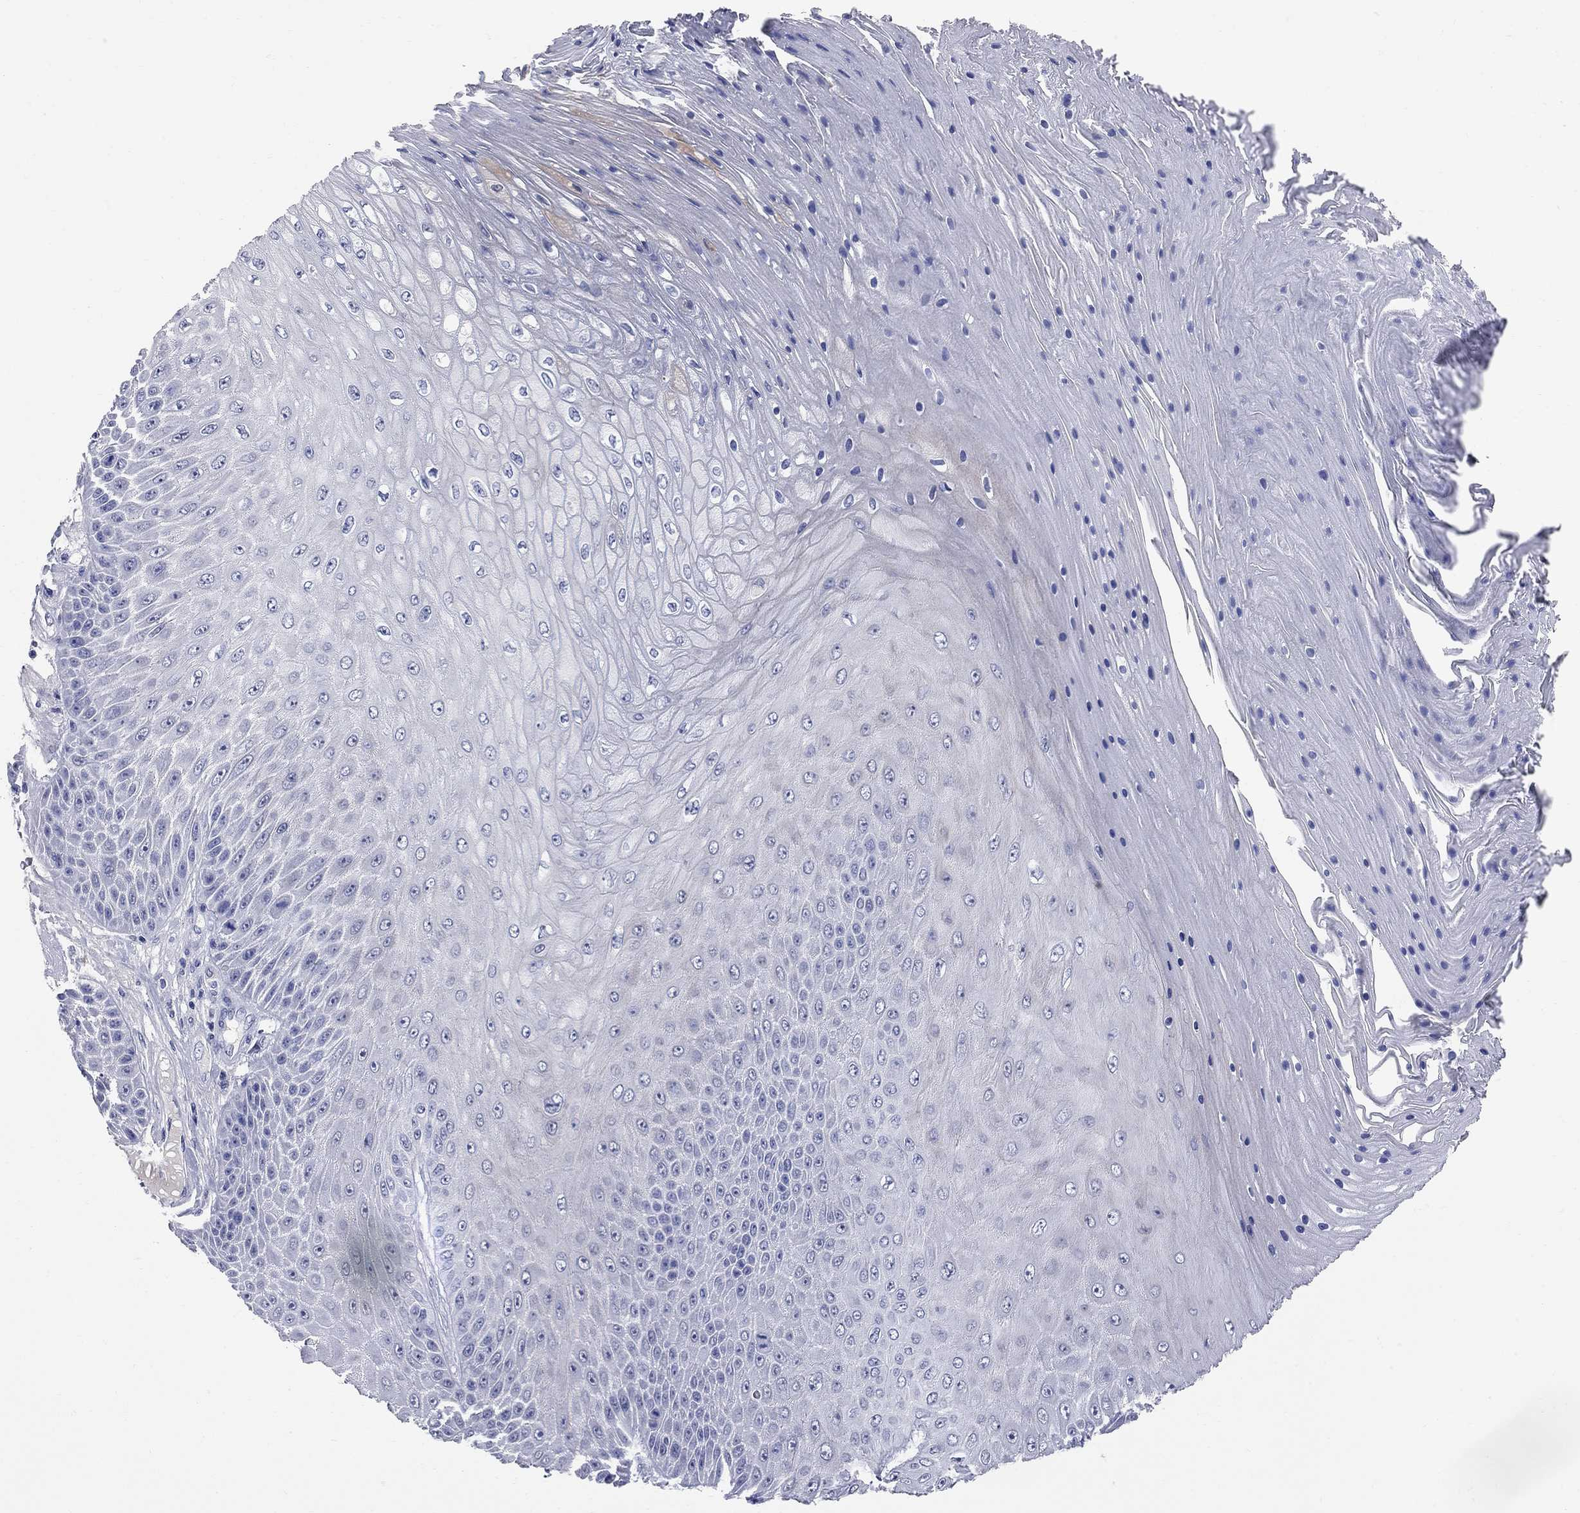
{"staining": {"intensity": "negative", "quantity": "none", "location": "none"}, "tissue": "skin cancer", "cell_type": "Tumor cells", "image_type": "cancer", "snomed": [{"axis": "morphology", "description": "Squamous cell carcinoma, NOS"}, {"axis": "topography", "description": "Skin"}], "caption": "A photomicrograph of human skin cancer is negative for staining in tumor cells.", "gene": "FAM221B", "patient": {"sex": "male", "age": 62}}